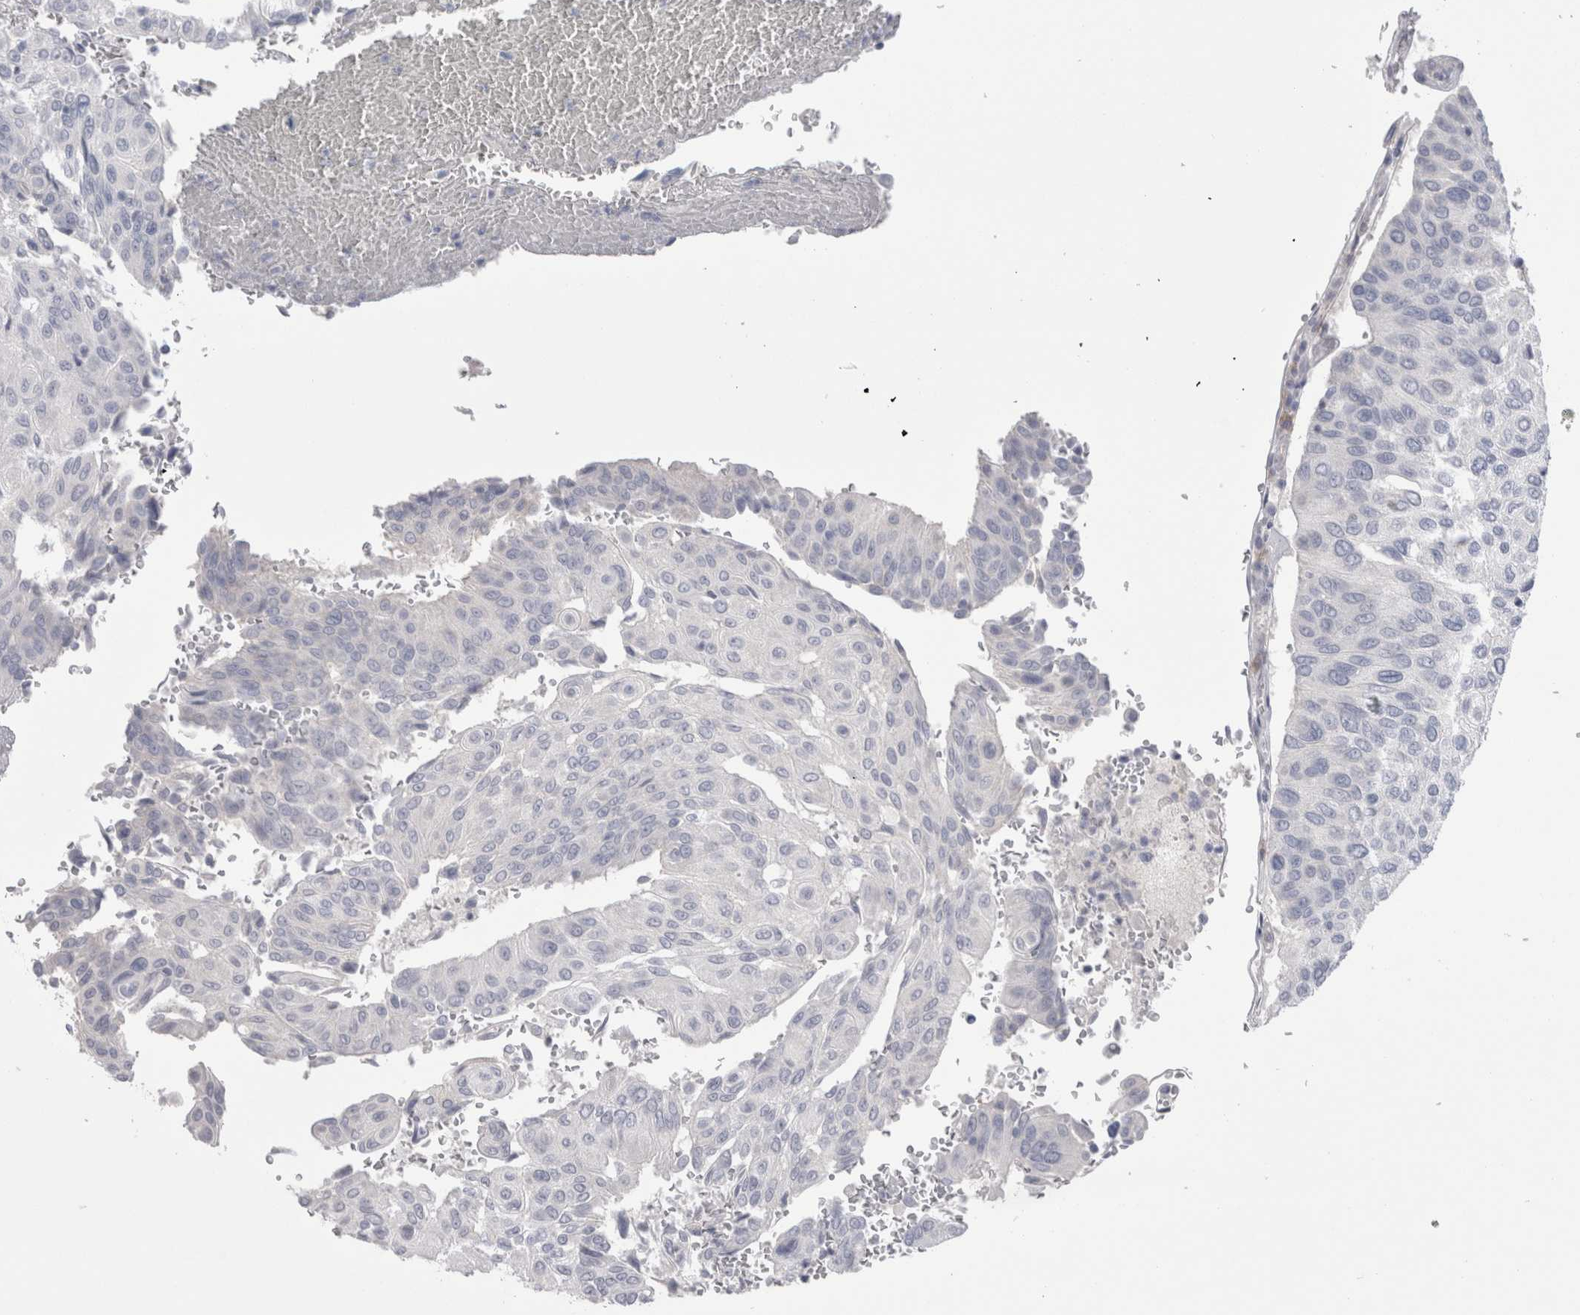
{"staining": {"intensity": "negative", "quantity": "none", "location": "none"}, "tissue": "urothelial cancer", "cell_type": "Tumor cells", "image_type": "cancer", "snomed": [{"axis": "morphology", "description": "Urothelial carcinoma, High grade"}, {"axis": "topography", "description": "Urinary bladder"}], "caption": "IHC image of human high-grade urothelial carcinoma stained for a protein (brown), which demonstrates no expression in tumor cells.", "gene": "EPDR1", "patient": {"sex": "male", "age": 66}}